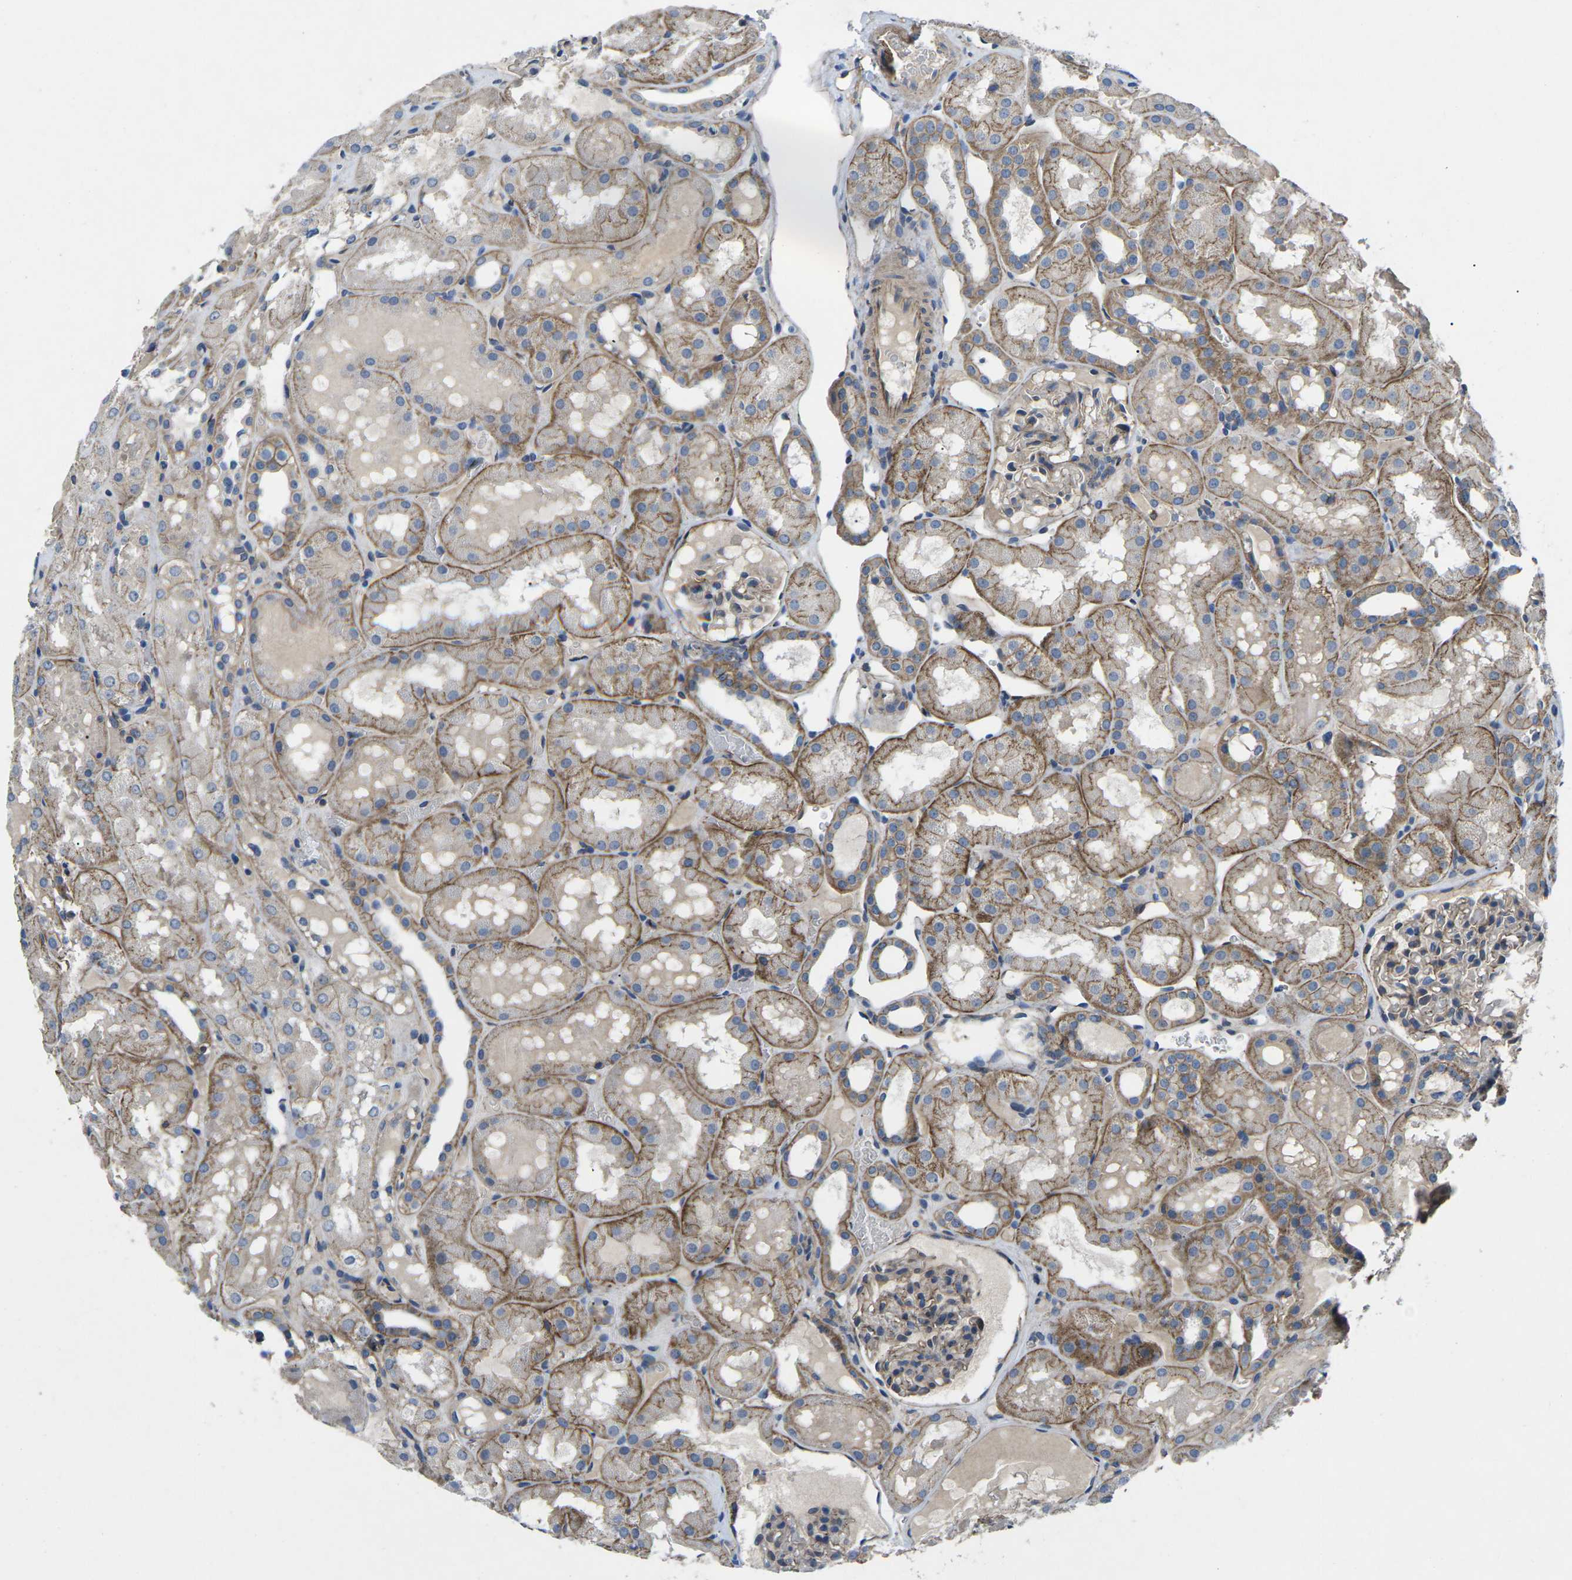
{"staining": {"intensity": "weak", "quantity": "25%-75%", "location": "cytoplasmic/membranous"}, "tissue": "kidney", "cell_type": "Cells in glomeruli", "image_type": "normal", "snomed": [{"axis": "morphology", "description": "Normal tissue, NOS"}, {"axis": "topography", "description": "Kidney"}, {"axis": "topography", "description": "Urinary bladder"}], "caption": "A high-resolution photomicrograph shows immunohistochemistry staining of benign kidney, which displays weak cytoplasmic/membranous positivity in about 25%-75% of cells in glomeruli. The staining is performed using DAB brown chromogen to label protein expression. The nuclei are counter-stained blue using hematoxylin.", "gene": "CTNND1", "patient": {"sex": "male", "age": 16}}